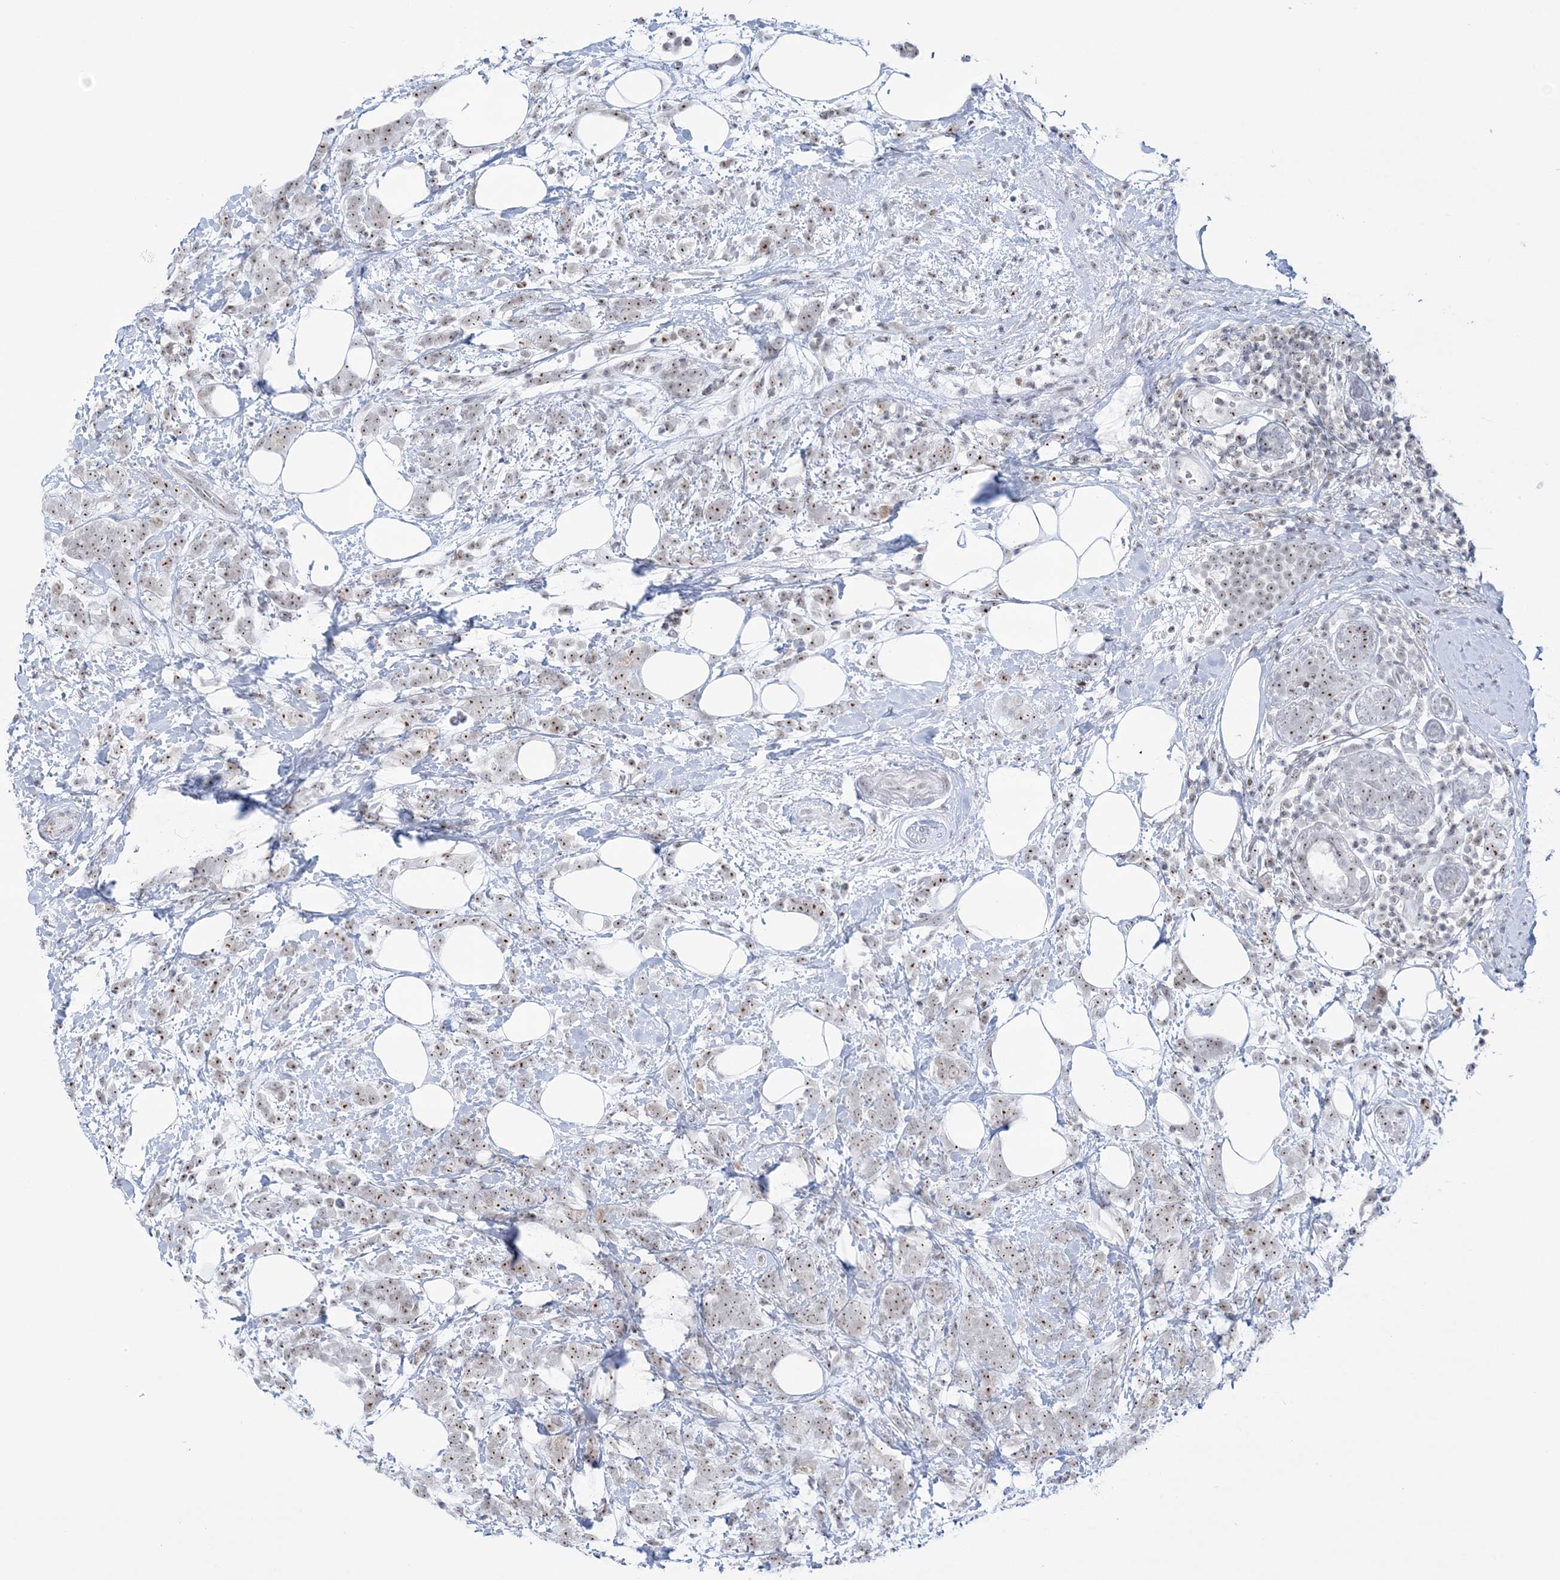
{"staining": {"intensity": "moderate", "quantity": ">75%", "location": "nuclear"}, "tissue": "breast cancer", "cell_type": "Tumor cells", "image_type": "cancer", "snomed": [{"axis": "morphology", "description": "Lobular carcinoma"}, {"axis": "topography", "description": "Breast"}], "caption": "This is an image of IHC staining of breast lobular carcinoma, which shows moderate staining in the nuclear of tumor cells.", "gene": "DDX21", "patient": {"sex": "female", "age": 58}}